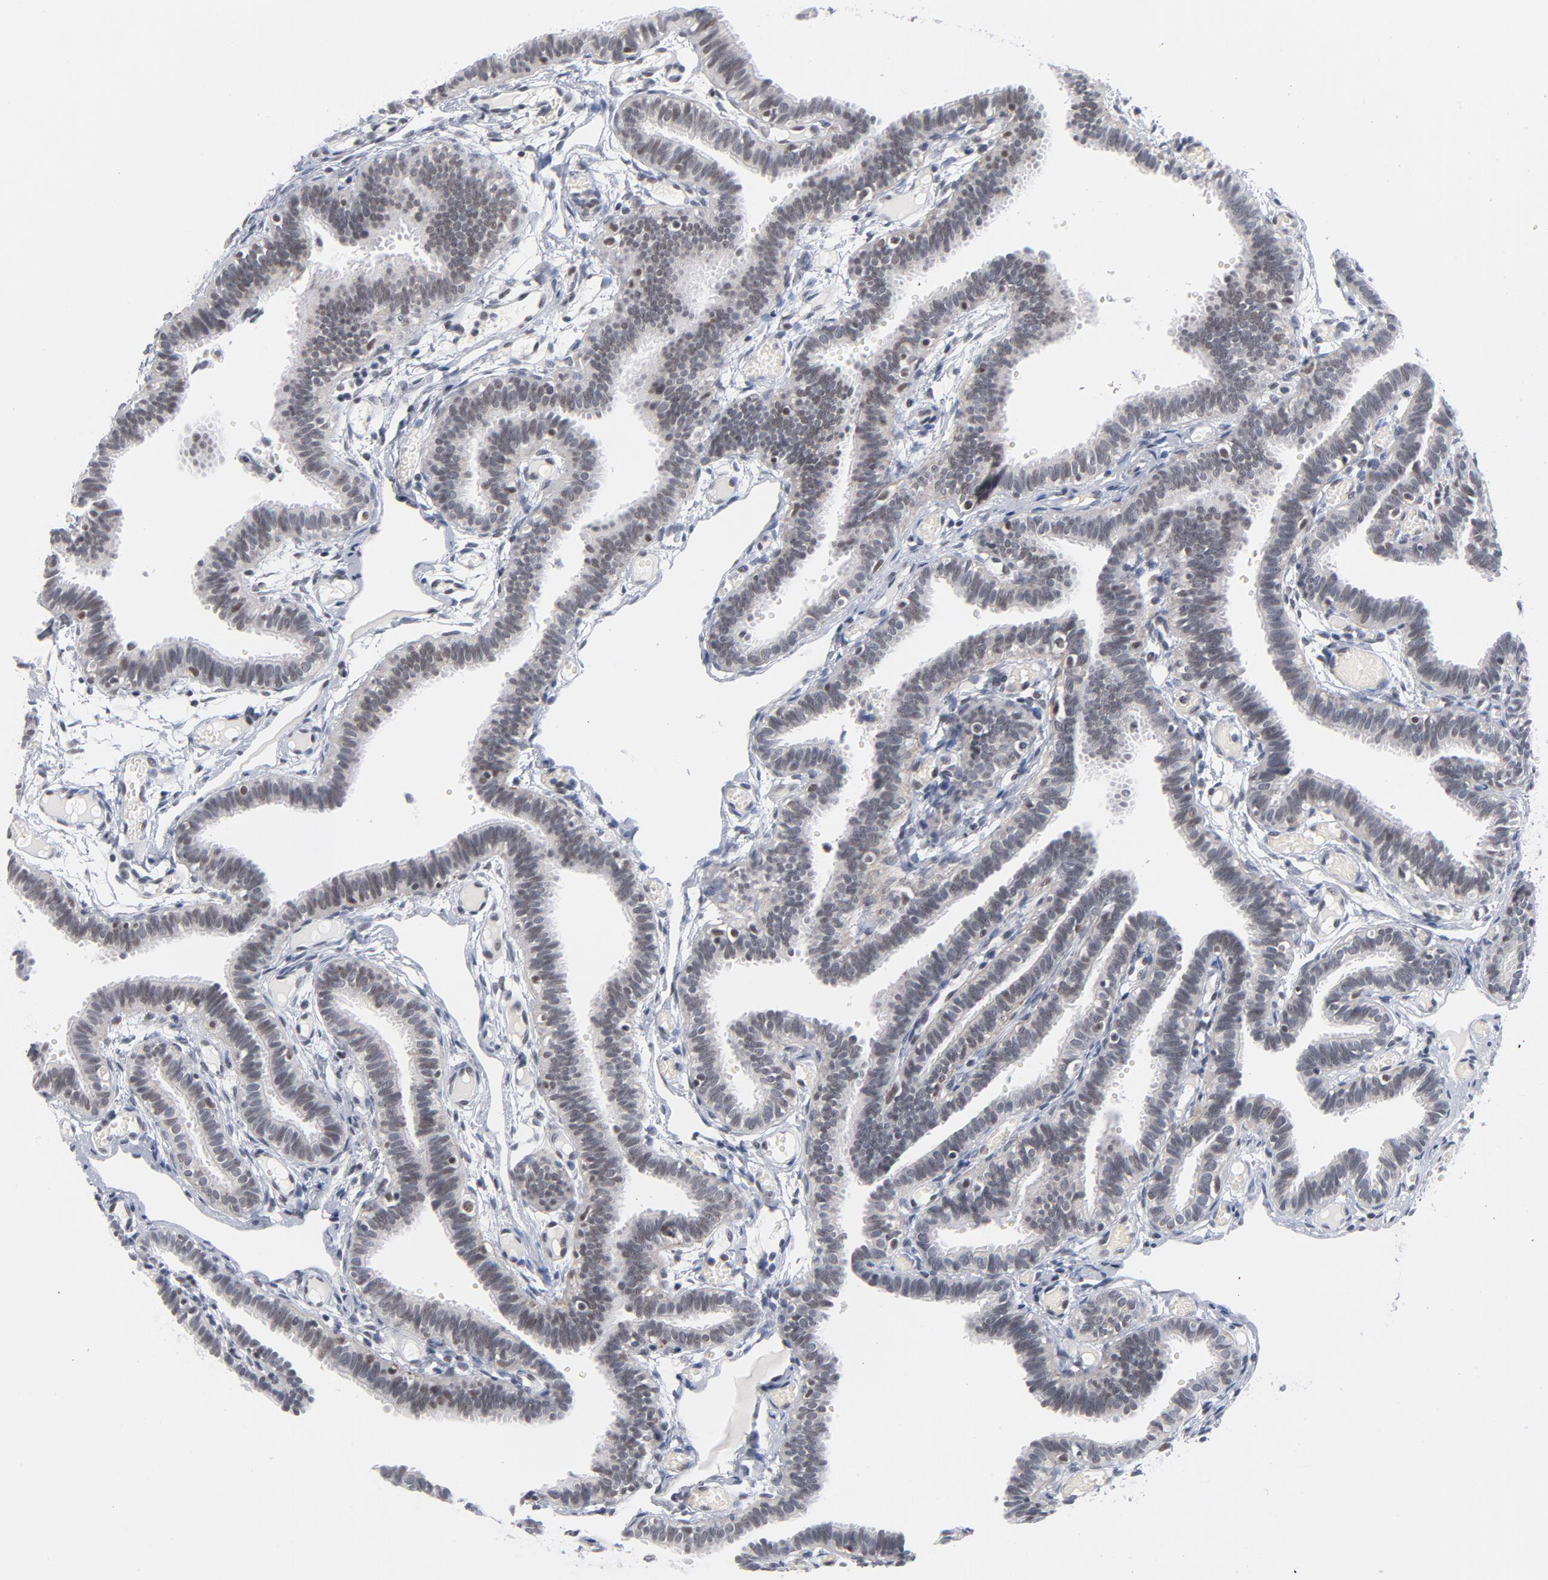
{"staining": {"intensity": "weak", "quantity": "25%-75%", "location": "nuclear"}, "tissue": "fallopian tube", "cell_type": "Glandular cells", "image_type": "normal", "snomed": [{"axis": "morphology", "description": "Normal tissue, NOS"}, {"axis": "topography", "description": "Fallopian tube"}], "caption": "High-power microscopy captured an immunohistochemistry histopathology image of unremarkable fallopian tube, revealing weak nuclear expression in about 25%-75% of glandular cells. The protein of interest is shown in brown color, while the nuclei are stained blue.", "gene": "BAP1", "patient": {"sex": "female", "age": 29}}